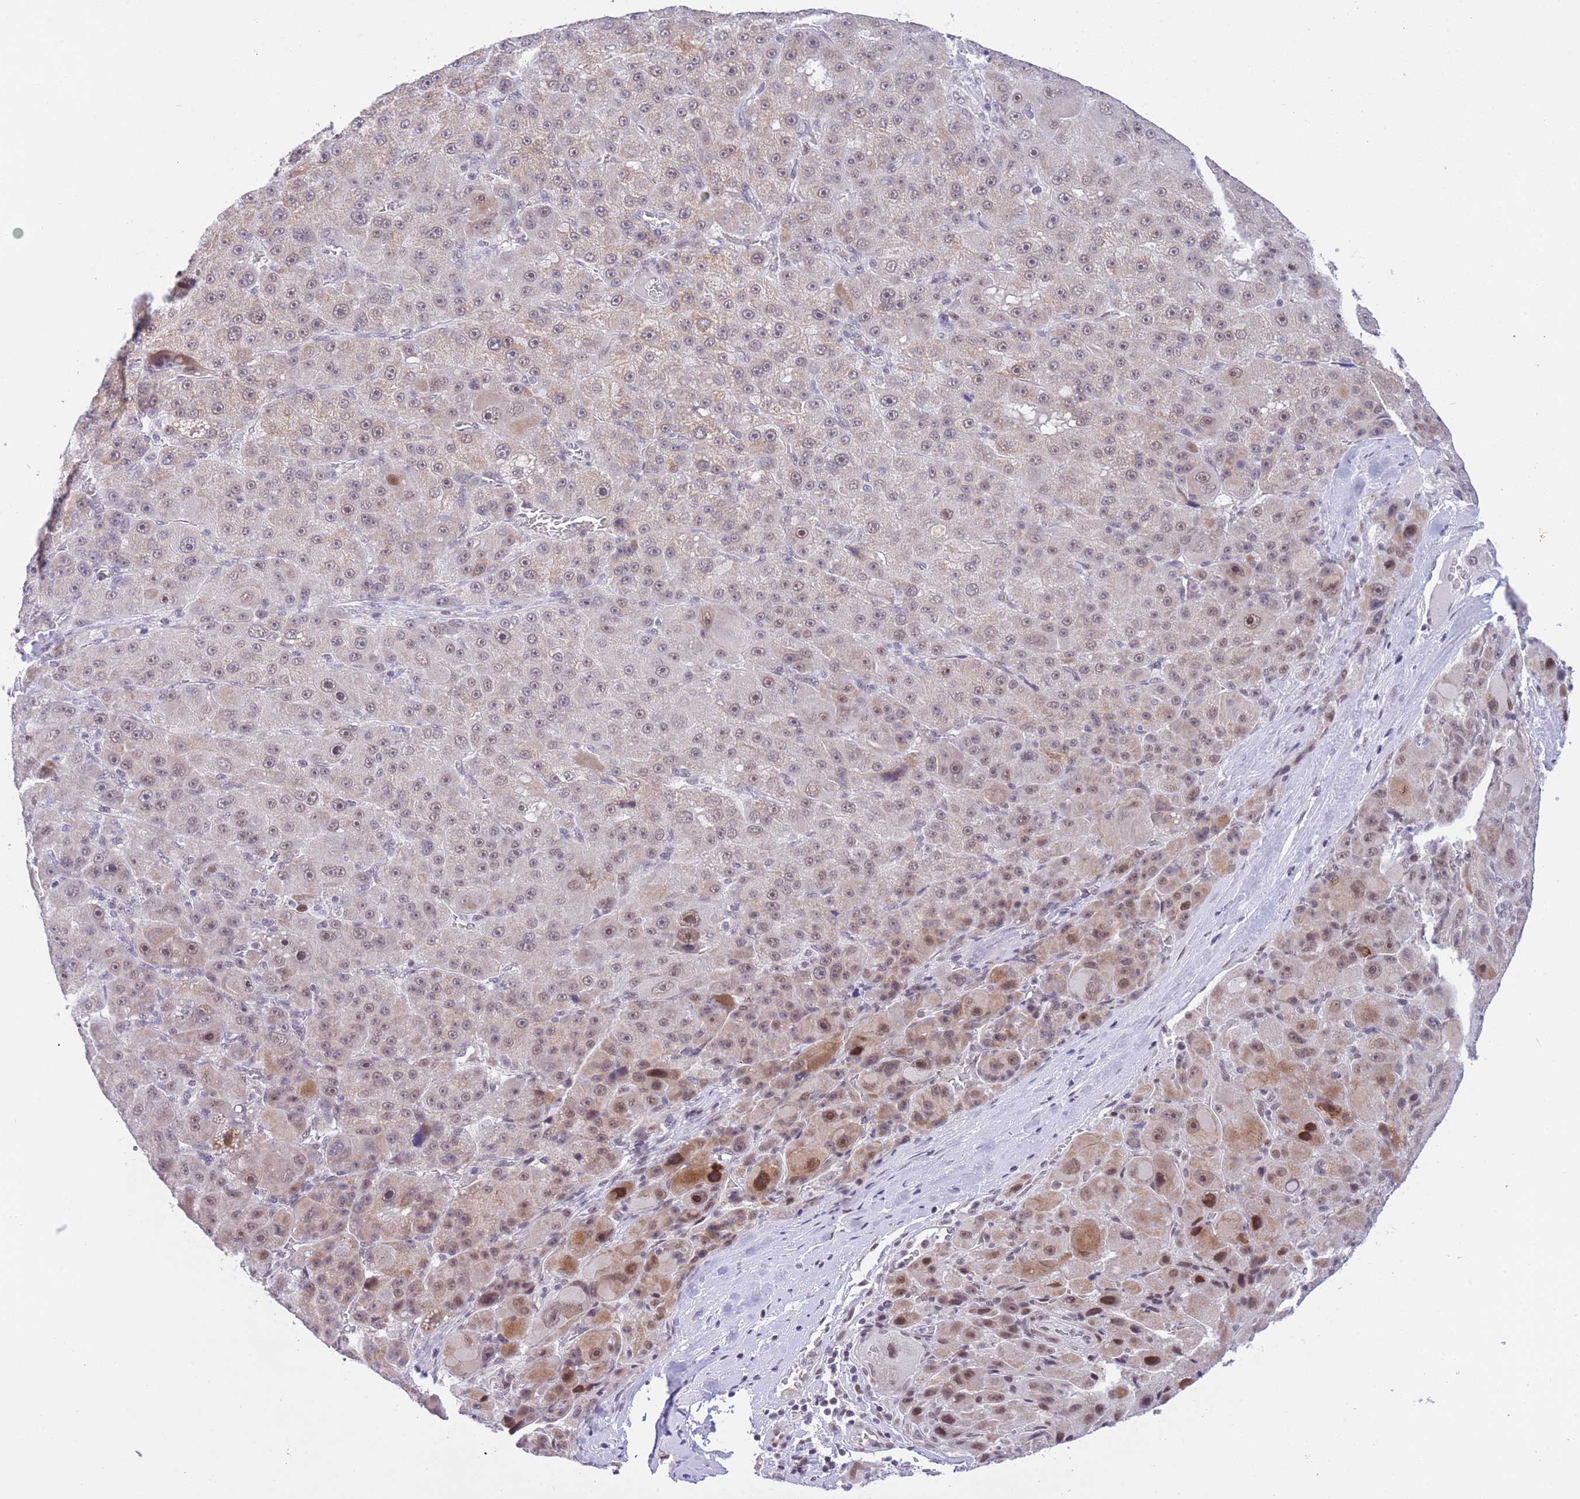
{"staining": {"intensity": "moderate", "quantity": "<25%", "location": "cytoplasmic/membranous,nuclear"}, "tissue": "liver cancer", "cell_type": "Tumor cells", "image_type": "cancer", "snomed": [{"axis": "morphology", "description": "Carcinoma, Hepatocellular, NOS"}, {"axis": "topography", "description": "Liver"}], "caption": "Tumor cells reveal low levels of moderate cytoplasmic/membranous and nuclear expression in approximately <25% of cells in human liver cancer.", "gene": "RFX1", "patient": {"sex": "male", "age": 76}}